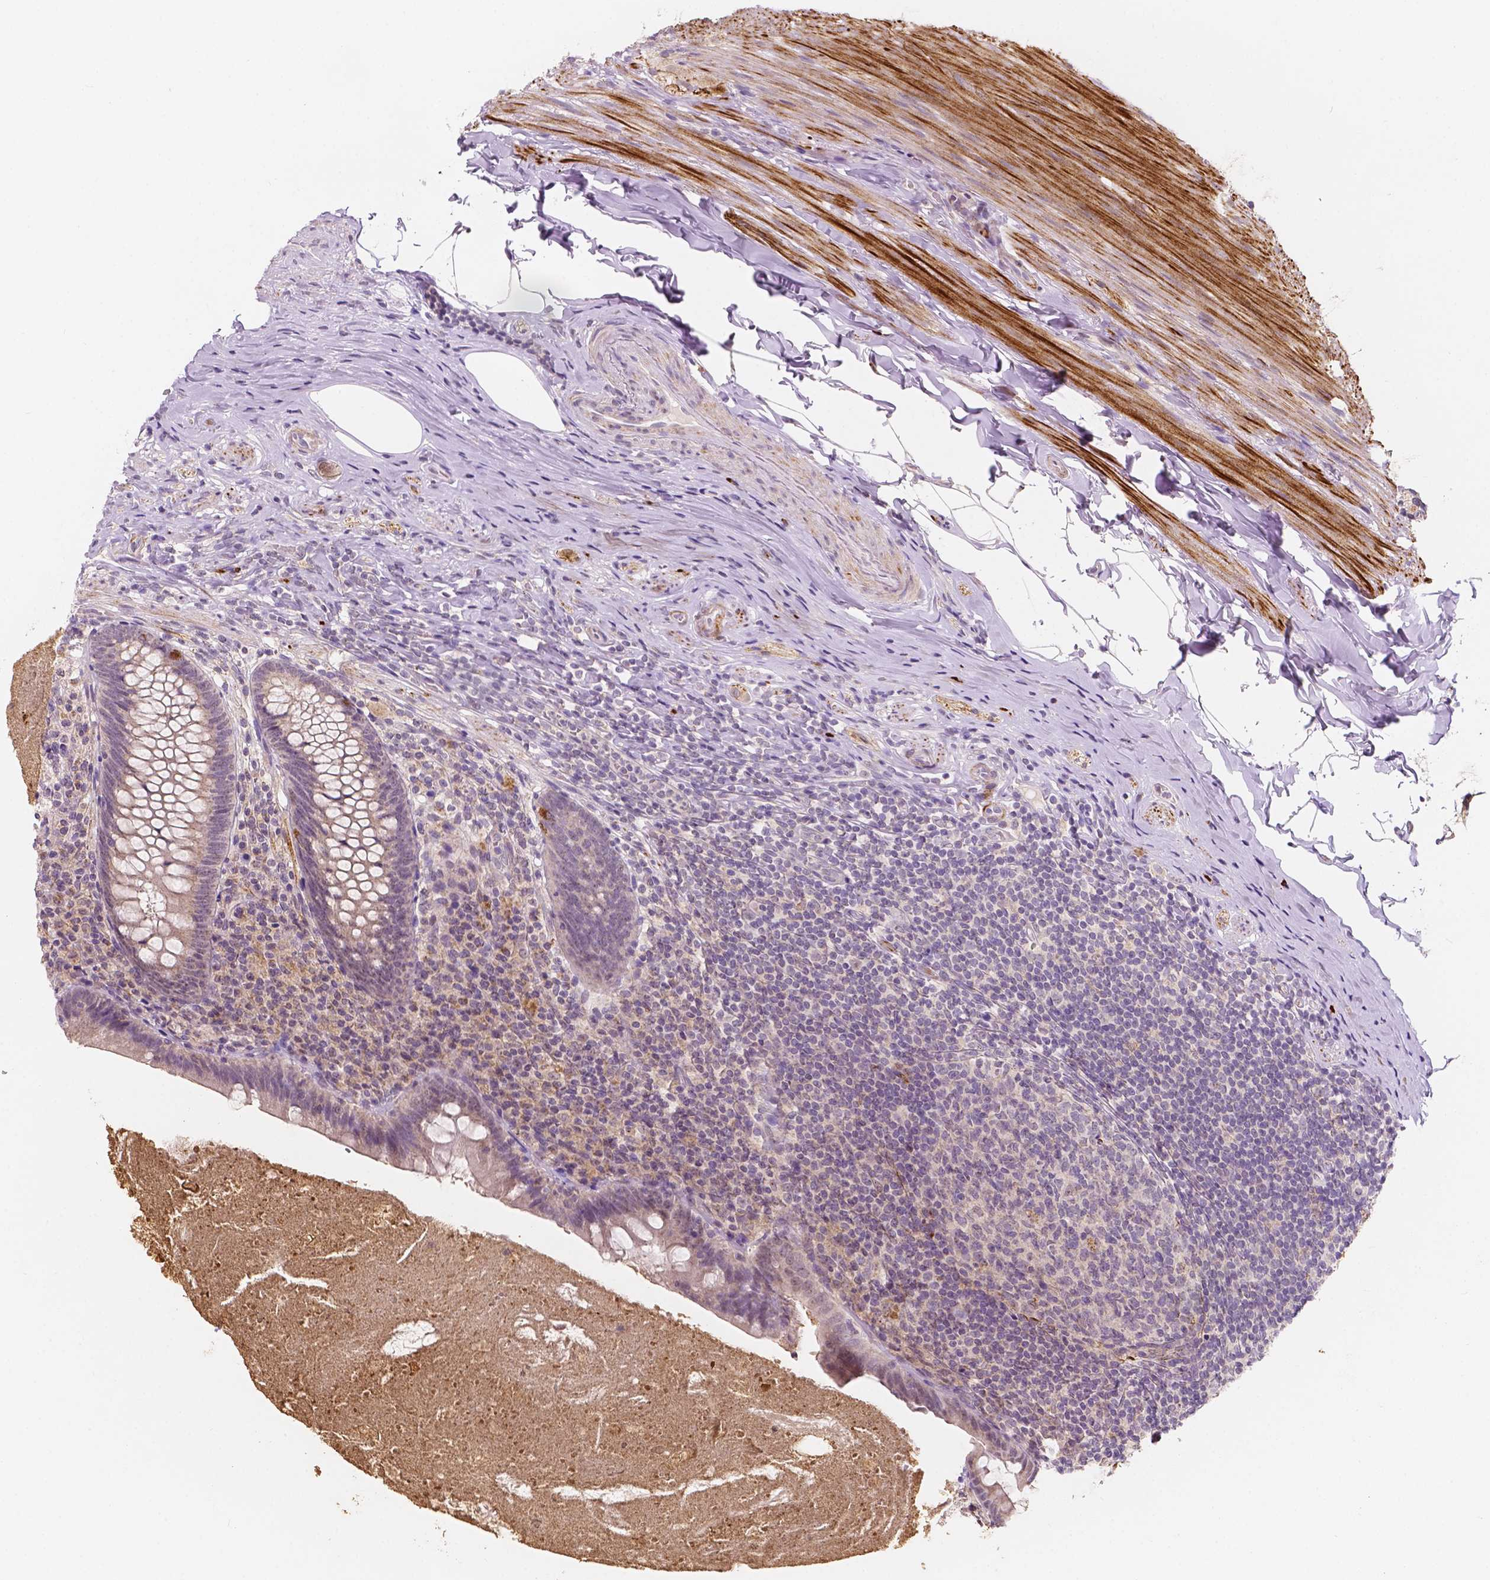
{"staining": {"intensity": "negative", "quantity": "none", "location": "none"}, "tissue": "appendix", "cell_type": "Glandular cells", "image_type": "normal", "snomed": [{"axis": "morphology", "description": "Normal tissue, NOS"}, {"axis": "topography", "description": "Appendix"}], "caption": "High magnification brightfield microscopy of benign appendix stained with DAB (brown) and counterstained with hematoxylin (blue): glandular cells show no significant expression. (Brightfield microscopy of DAB immunohistochemistry (IHC) at high magnification).", "gene": "SIRT2", "patient": {"sex": "male", "age": 47}}